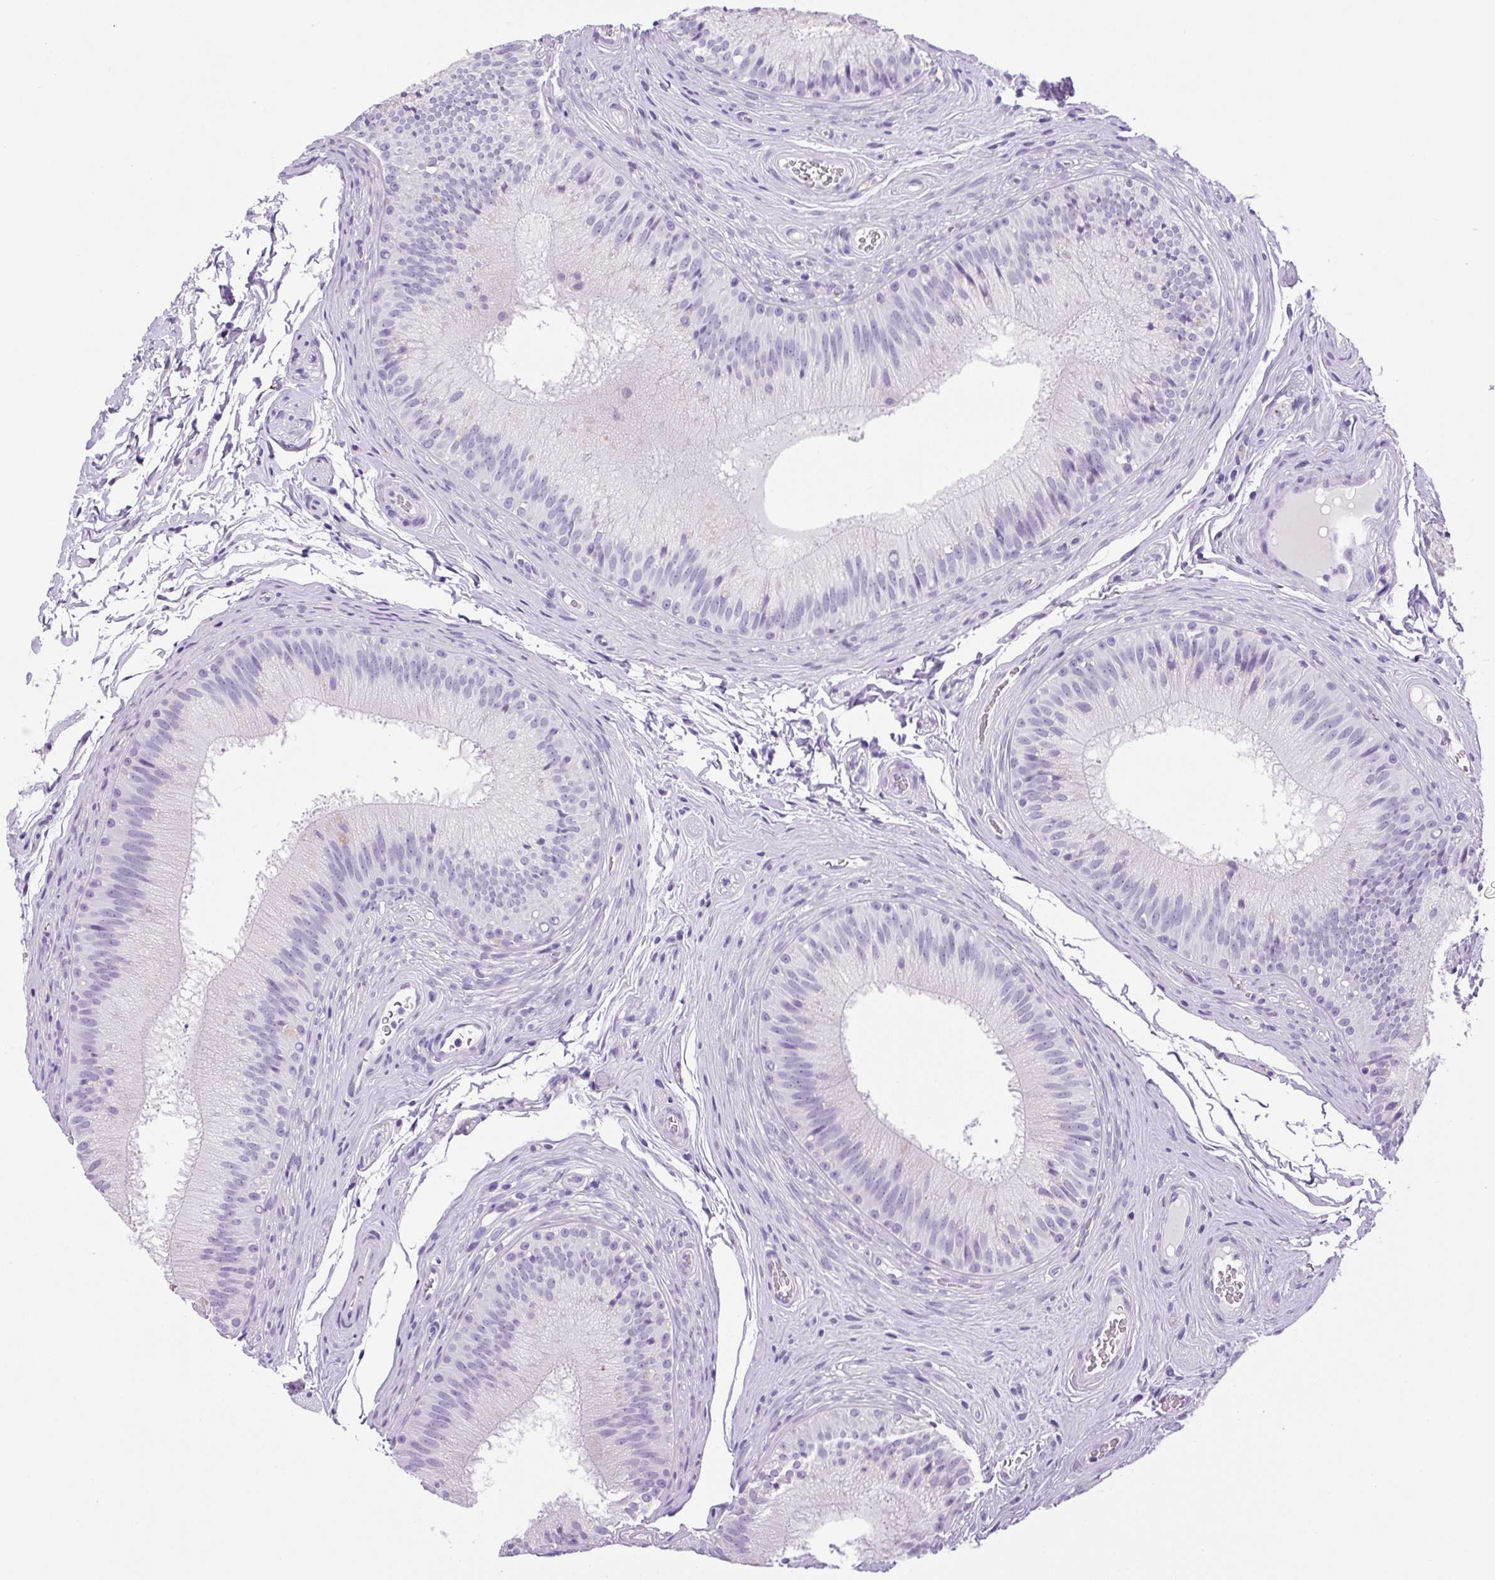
{"staining": {"intensity": "negative", "quantity": "none", "location": "none"}, "tissue": "epididymis", "cell_type": "Glandular cells", "image_type": "normal", "snomed": [{"axis": "morphology", "description": "Normal tissue, NOS"}, {"axis": "topography", "description": "Epididymis"}], "caption": "There is no significant expression in glandular cells of epididymis. (DAB (3,3'-diaminobenzidine) immunohistochemistry (IHC) visualized using brightfield microscopy, high magnification).", "gene": "CHGA", "patient": {"sex": "male", "age": 24}}